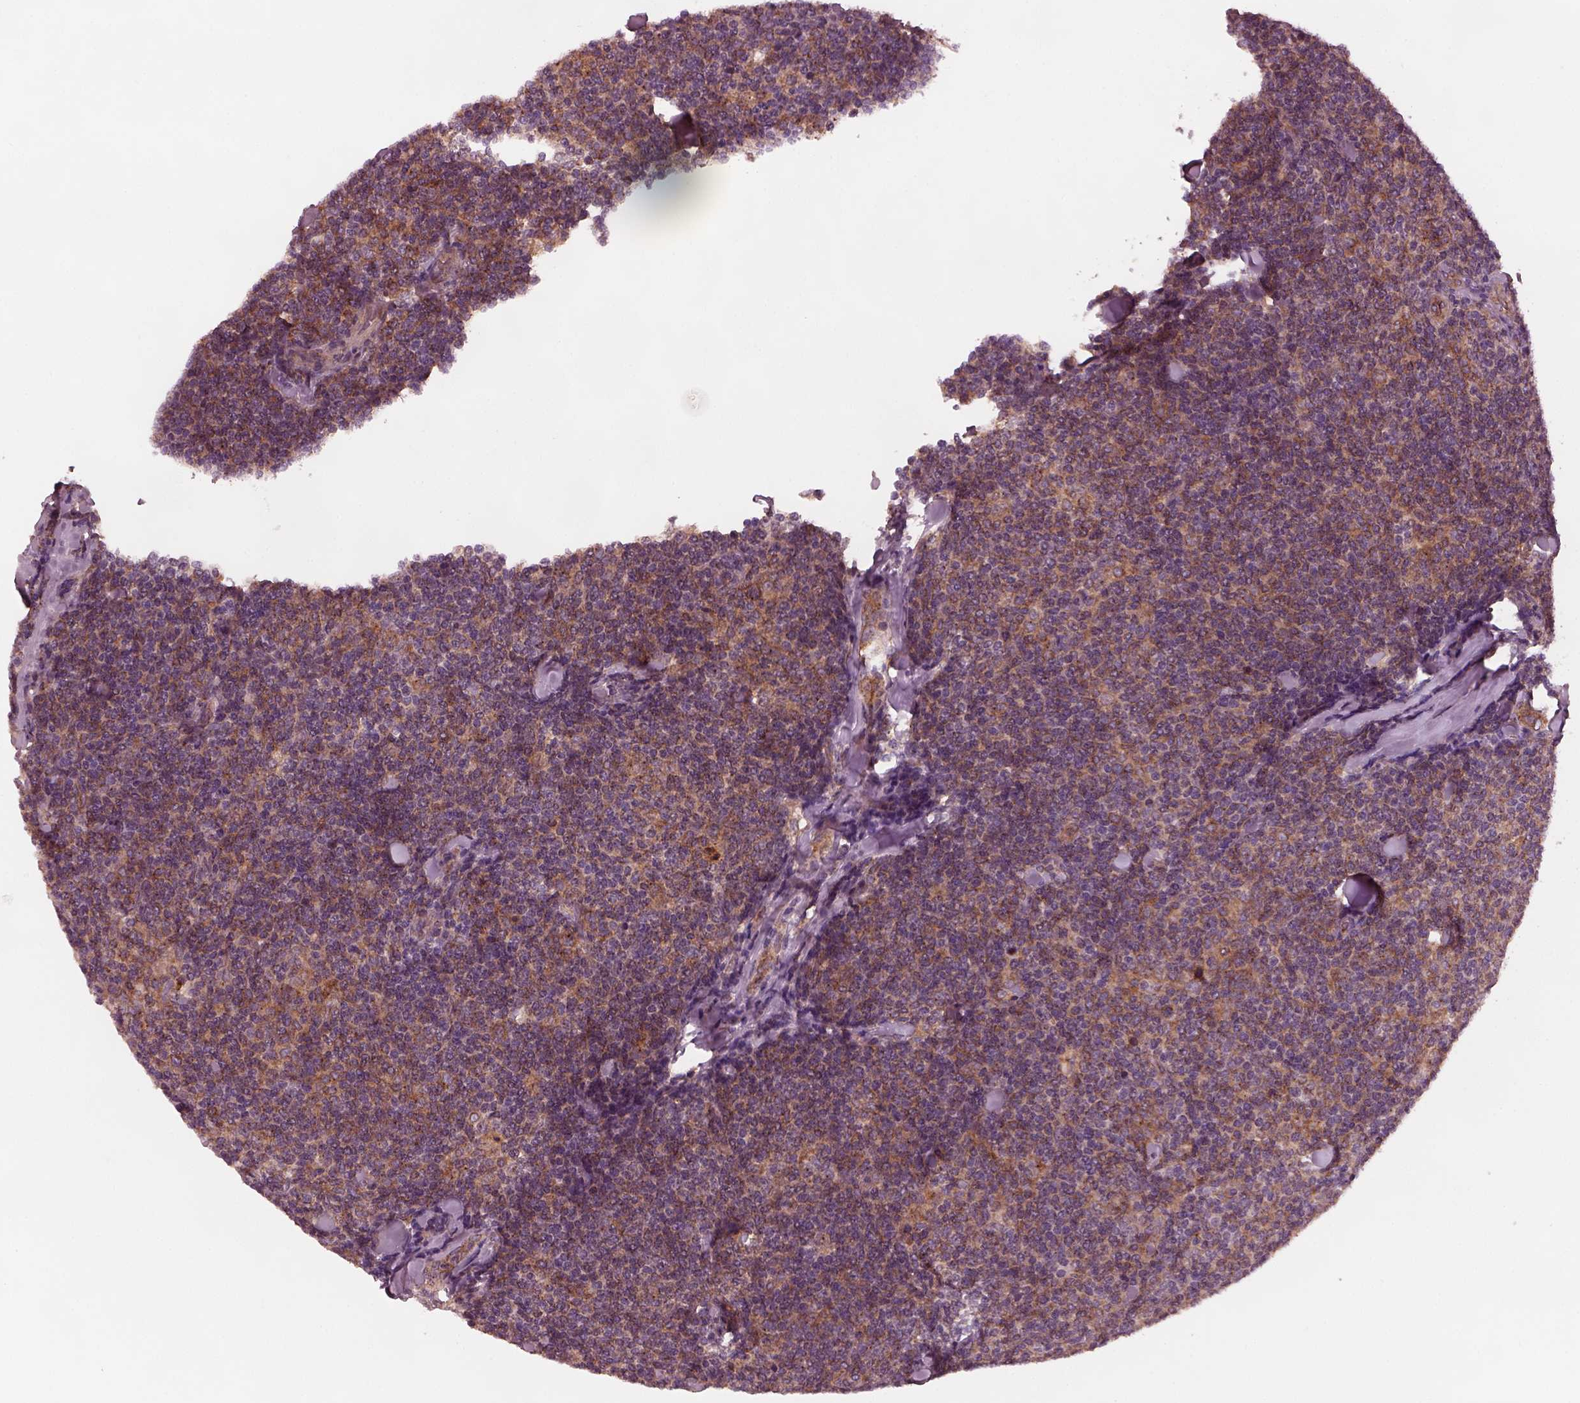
{"staining": {"intensity": "strong", "quantity": ">75%", "location": "cytoplasmic/membranous"}, "tissue": "lymphoma", "cell_type": "Tumor cells", "image_type": "cancer", "snomed": [{"axis": "morphology", "description": "Malignant lymphoma, non-Hodgkin's type, Low grade"}, {"axis": "topography", "description": "Lymph node"}], "caption": "This is an image of immunohistochemistry (IHC) staining of malignant lymphoma, non-Hodgkin's type (low-grade), which shows strong expression in the cytoplasmic/membranous of tumor cells.", "gene": "TUBG1", "patient": {"sex": "female", "age": 56}}